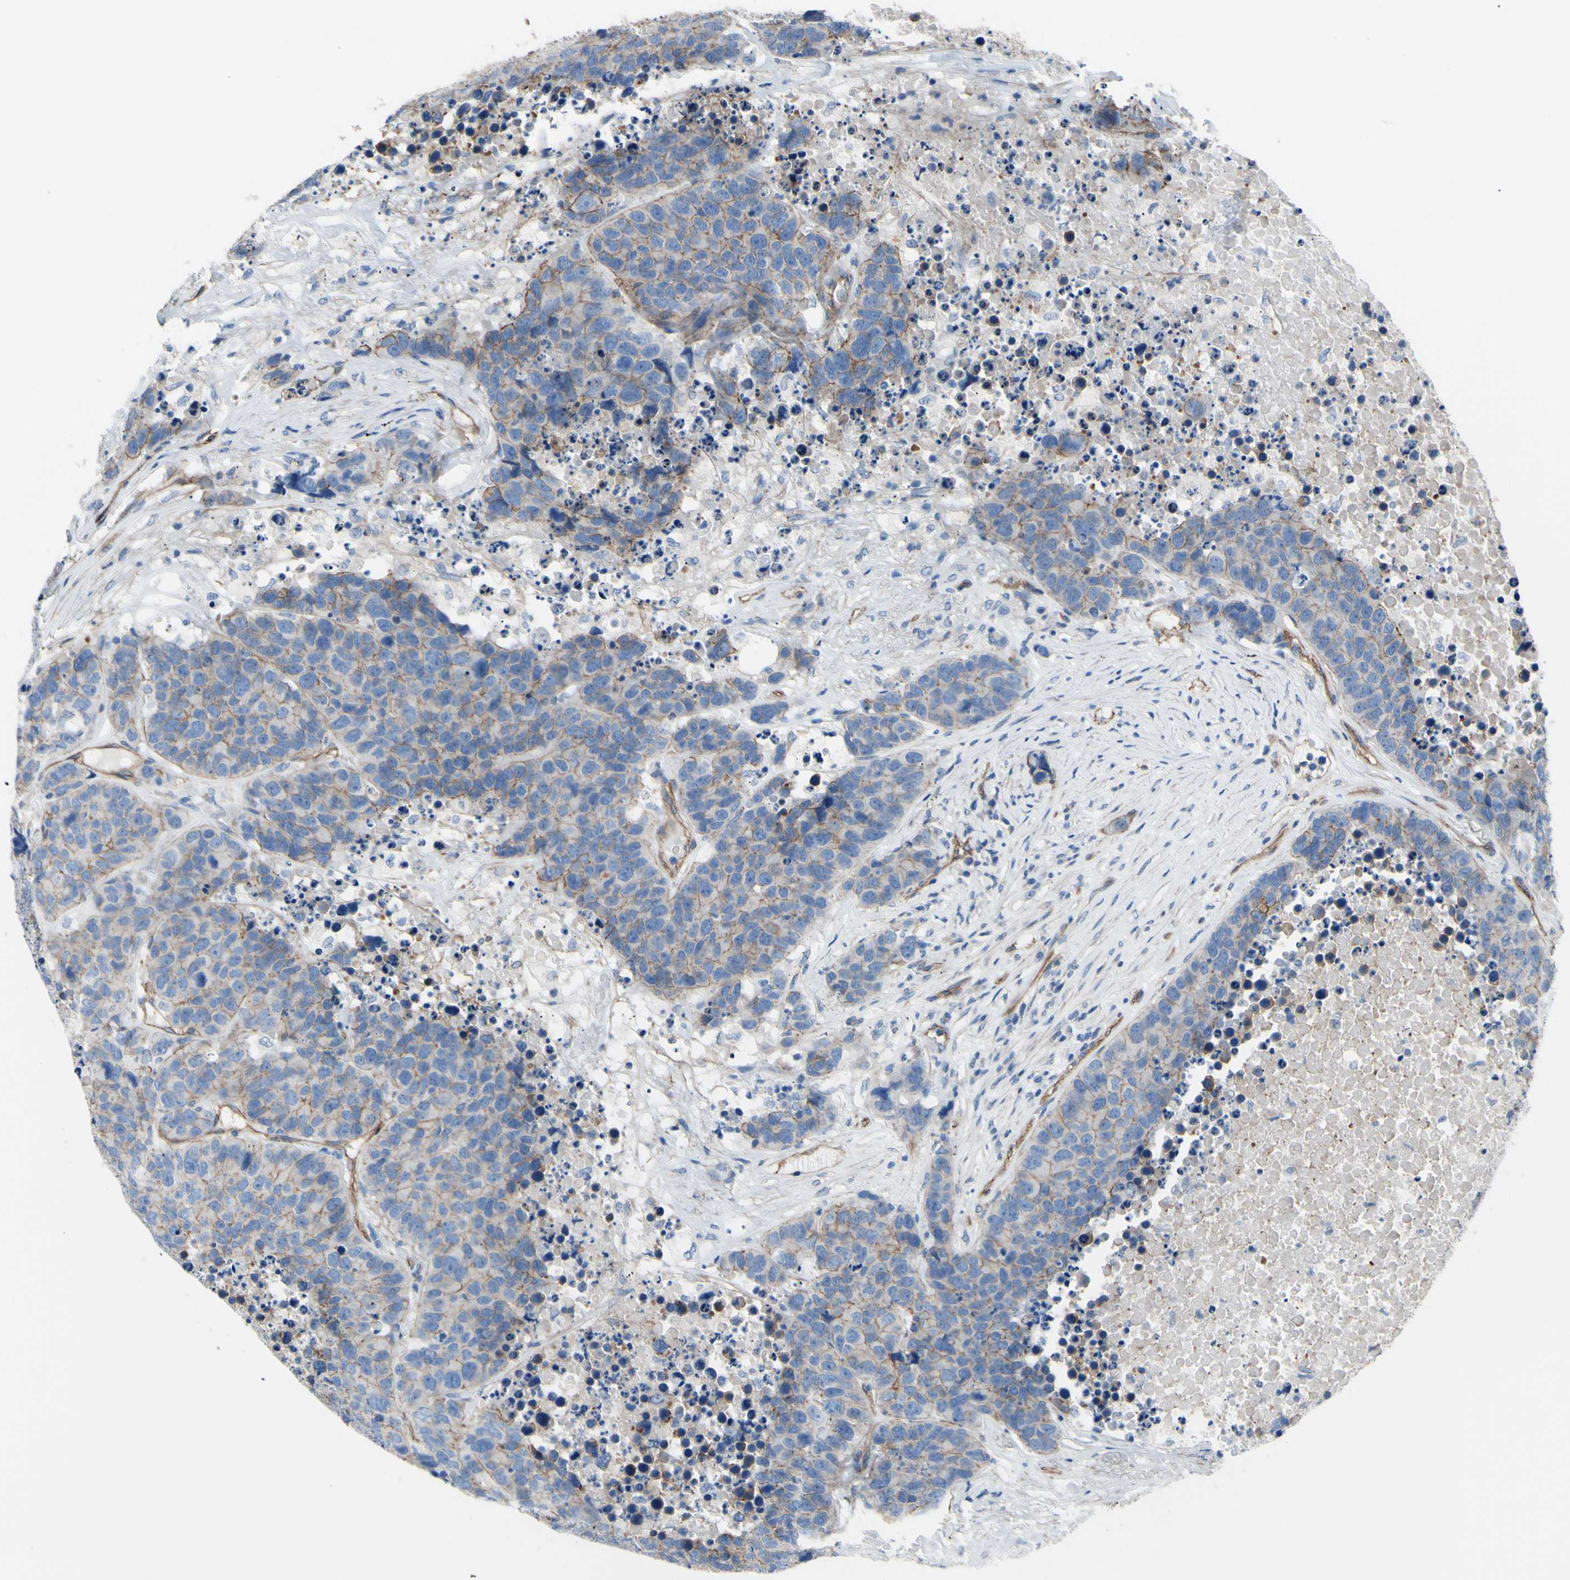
{"staining": {"intensity": "moderate", "quantity": ">75%", "location": "cytoplasmic/membranous"}, "tissue": "carcinoid", "cell_type": "Tumor cells", "image_type": "cancer", "snomed": [{"axis": "morphology", "description": "Carcinoid, malignant, NOS"}, {"axis": "topography", "description": "Lung"}], "caption": "The histopathology image displays a brown stain indicating the presence of a protein in the cytoplasmic/membranous of tumor cells in carcinoid (malignant).", "gene": "TPBG", "patient": {"sex": "male", "age": 60}}